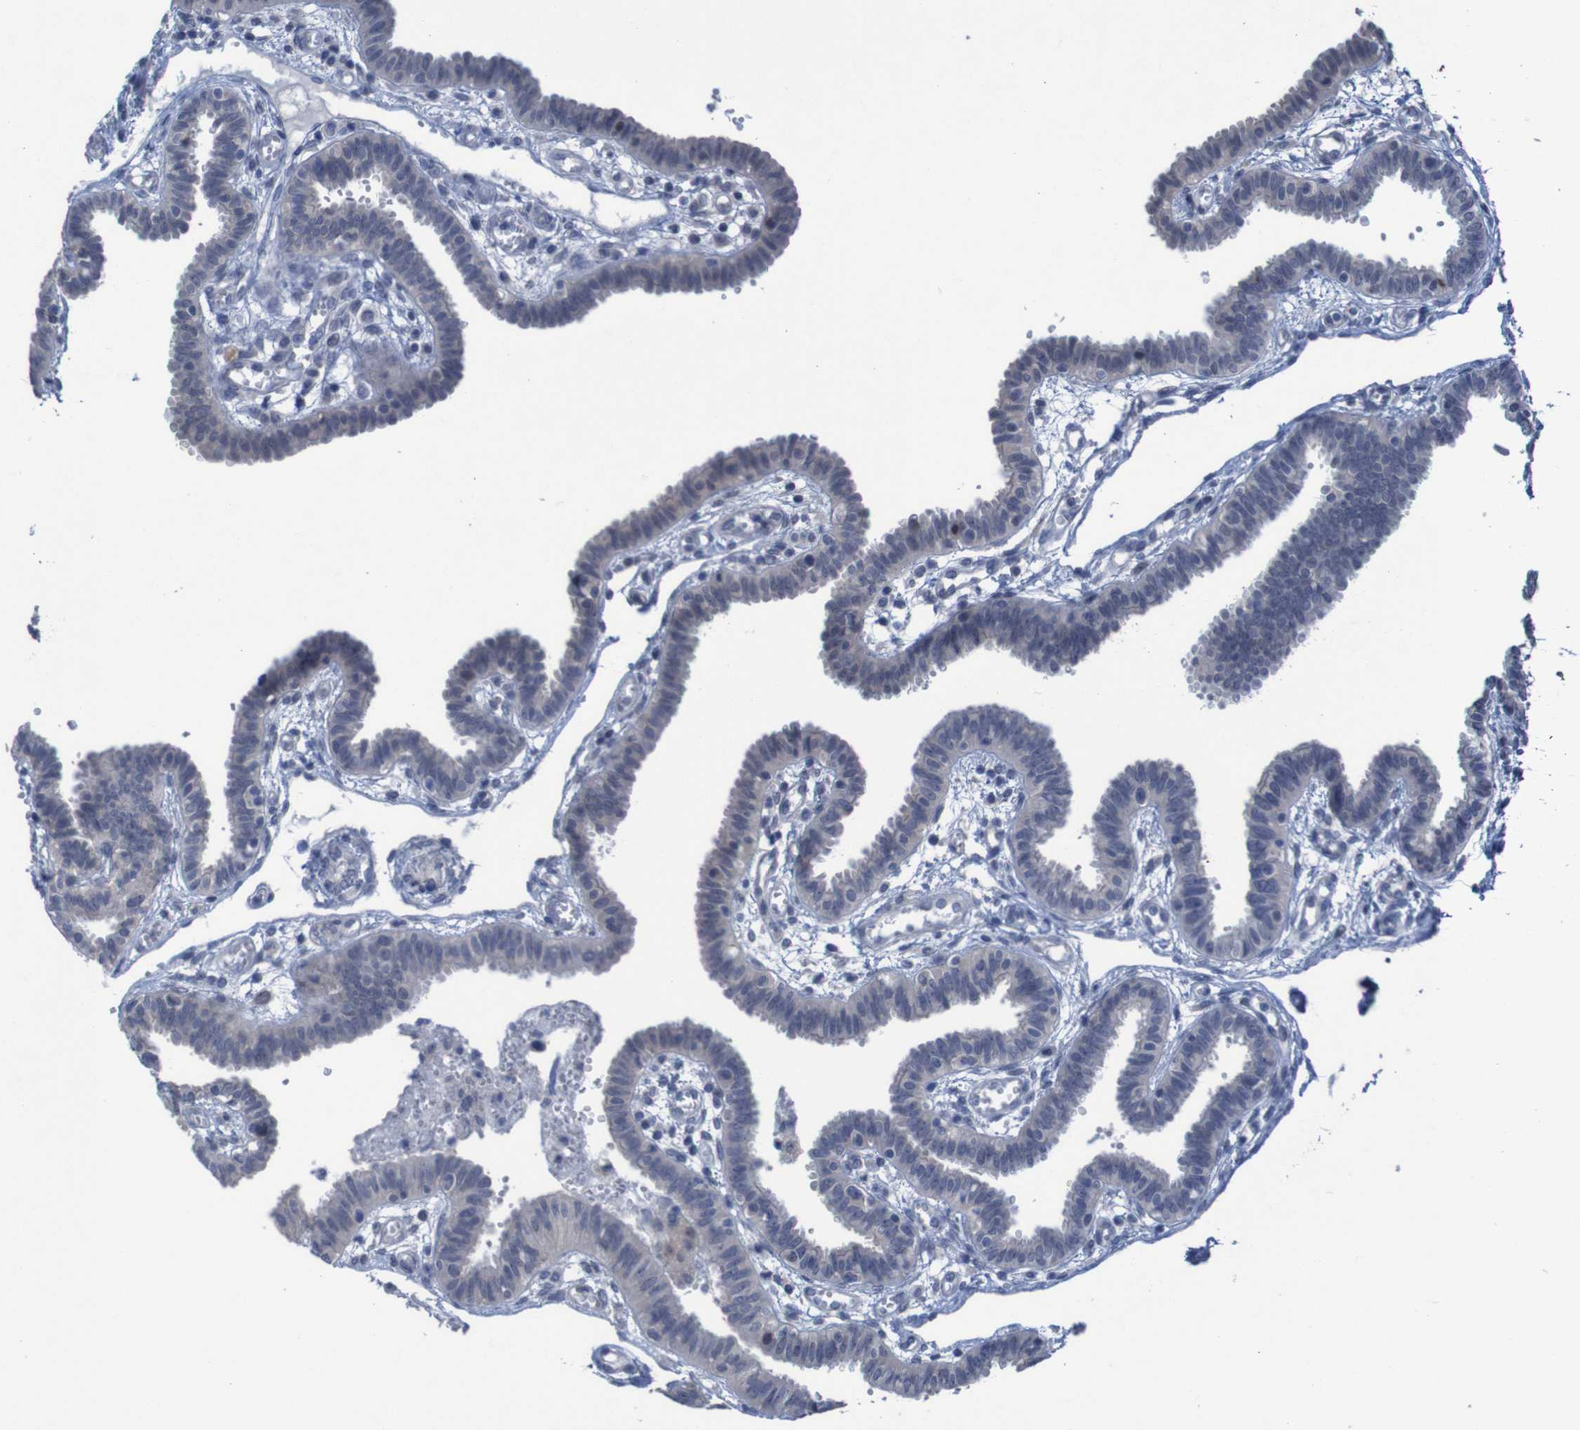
{"staining": {"intensity": "negative", "quantity": "none", "location": "none"}, "tissue": "fallopian tube", "cell_type": "Glandular cells", "image_type": "normal", "snomed": [{"axis": "morphology", "description": "Normal tissue, NOS"}, {"axis": "topography", "description": "Fallopian tube"}], "caption": "Immunohistochemistry (IHC) micrograph of unremarkable fallopian tube: human fallopian tube stained with DAB (3,3'-diaminobenzidine) reveals no significant protein positivity in glandular cells.", "gene": "CLDN18", "patient": {"sex": "female", "age": 32}}